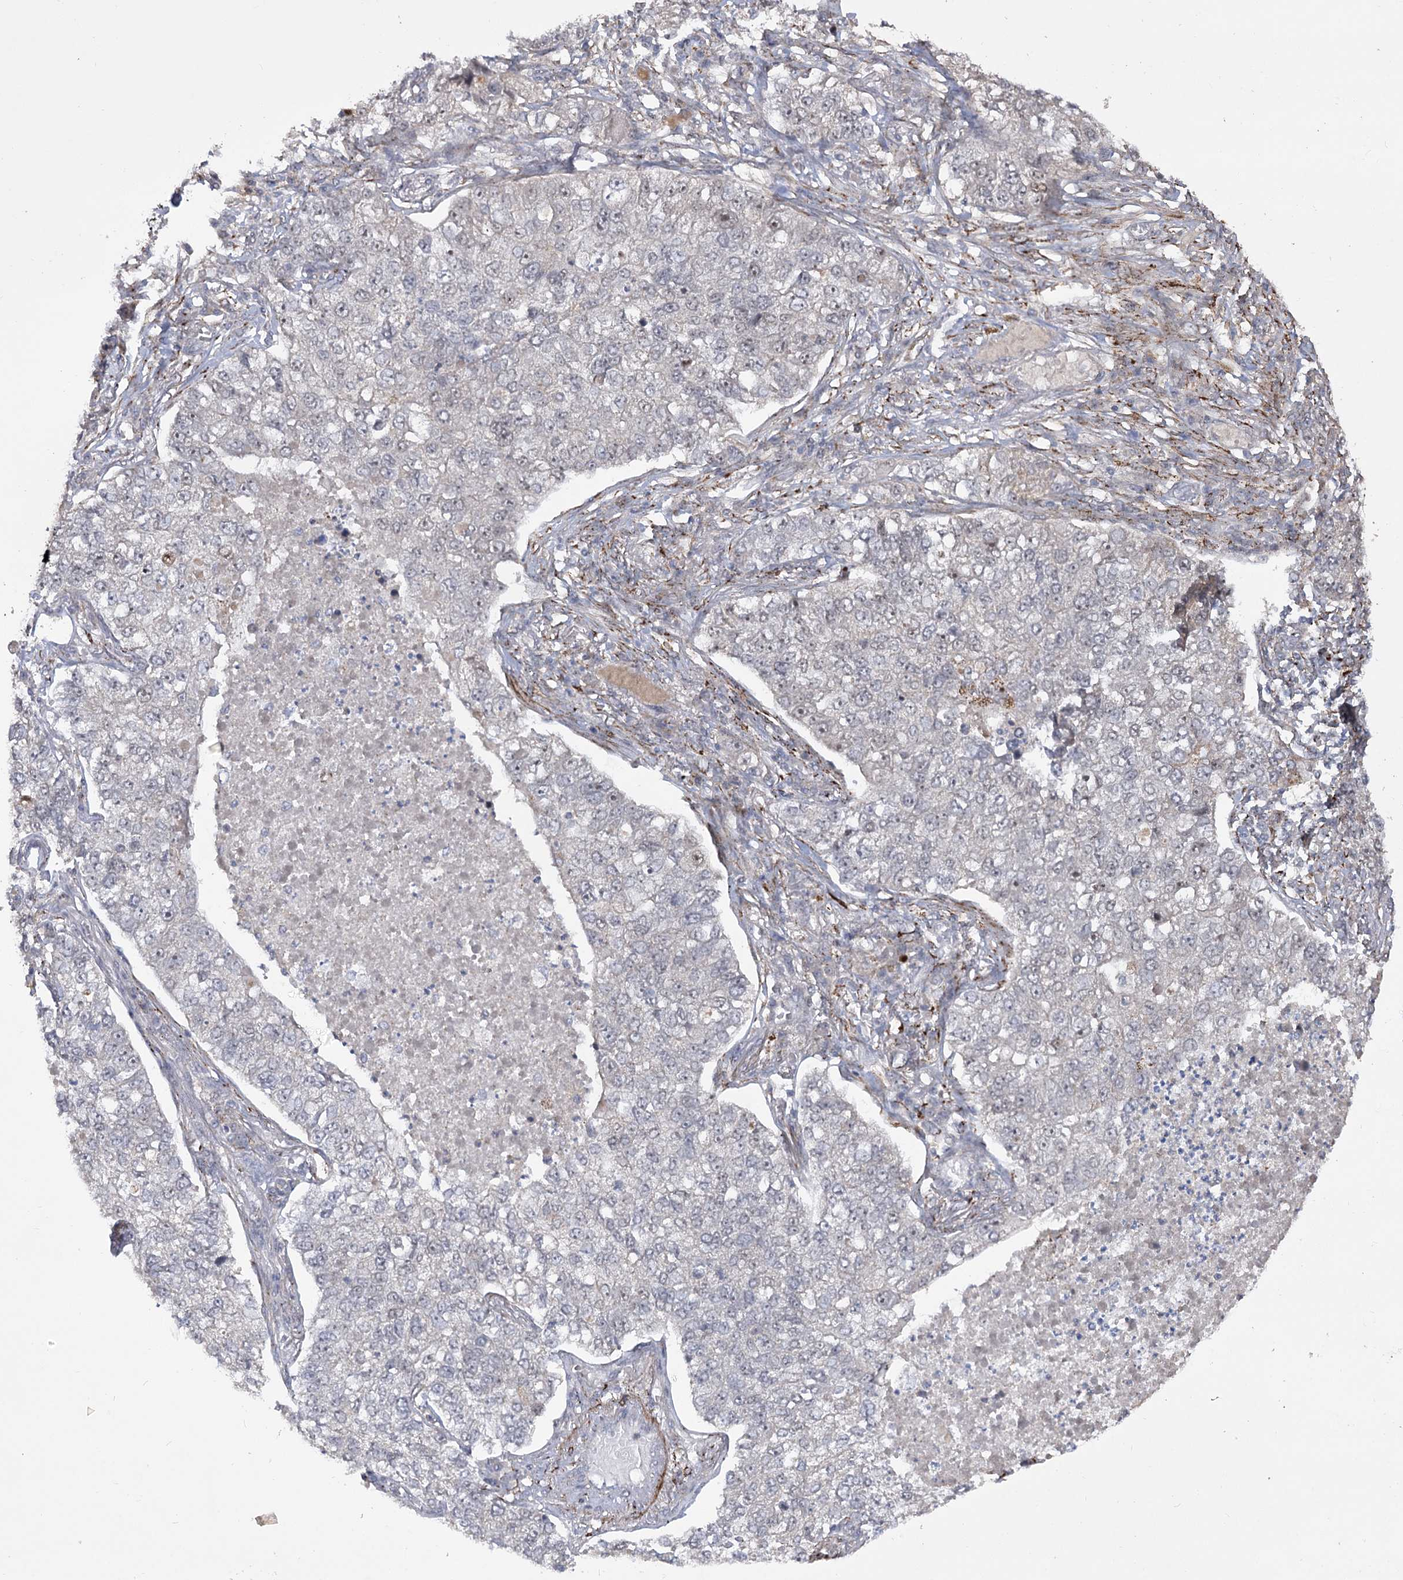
{"staining": {"intensity": "negative", "quantity": "none", "location": "none"}, "tissue": "lung cancer", "cell_type": "Tumor cells", "image_type": "cancer", "snomed": [{"axis": "morphology", "description": "Adenocarcinoma, NOS"}, {"axis": "topography", "description": "Lung"}], "caption": "Immunohistochemical staining of human lung adenocarcinoma reveals no significant expression in tumor cells. (DAB IHC with hematoxylin counter stain).", "gene": "ZSCAN23", "patient": {"sex": "male", "age": 49}}